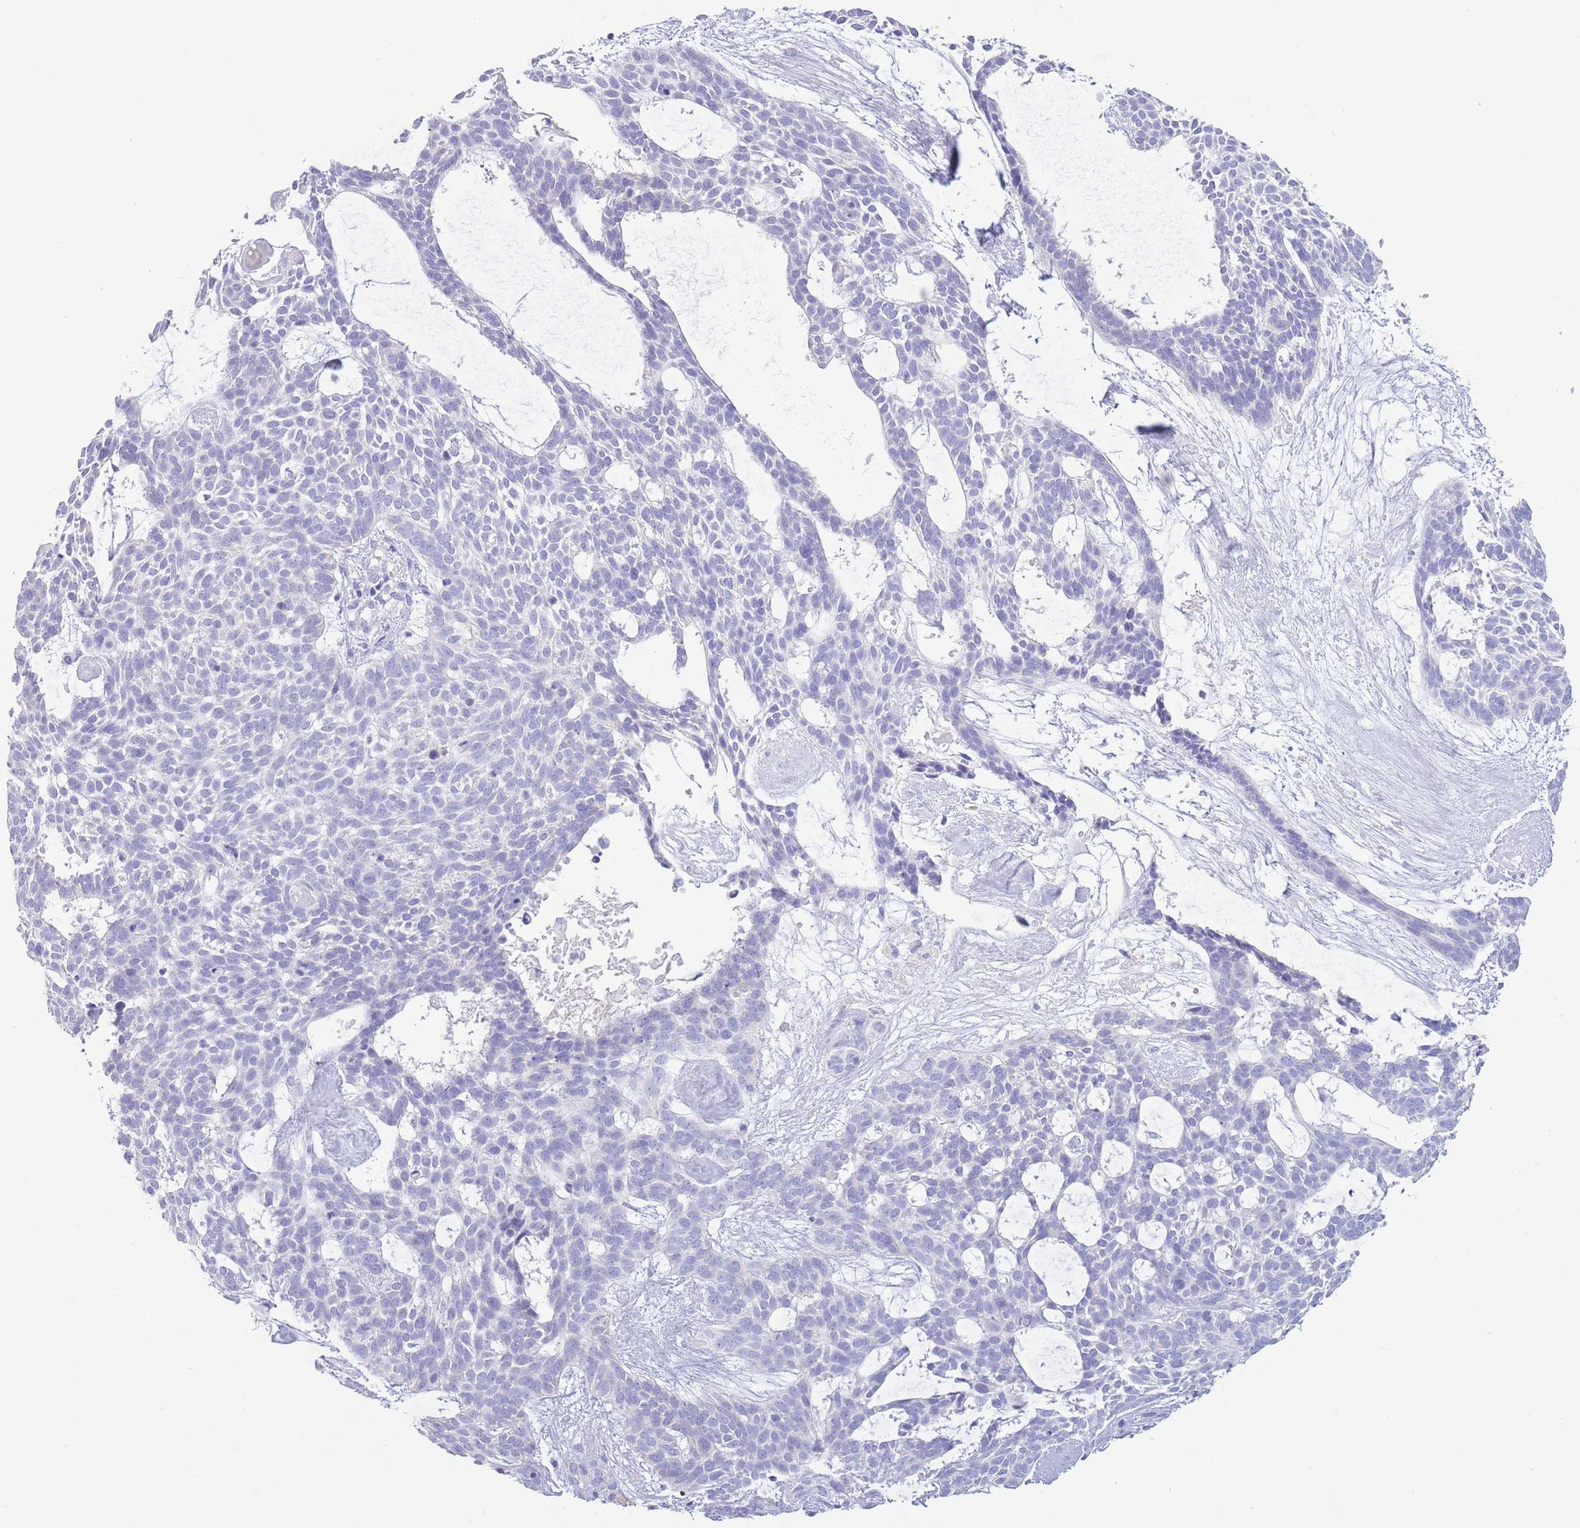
{"staining": {"intensity": "negative", "quantity": "none", "location": "none"}, "tissue": "skin cancer", "cell_type": "Tumor cells", "image_type": "cancer", "snomed": [{"axis": "morphology", "description": "Basal cell carcinoma"}, {"axis": "topography", "description": "Skin"}], "caption": "Tumor cells are negative for brown protein staining in skin cancer.", "gene": "ACR", "patient": {"sex": "male", "age": 61}}